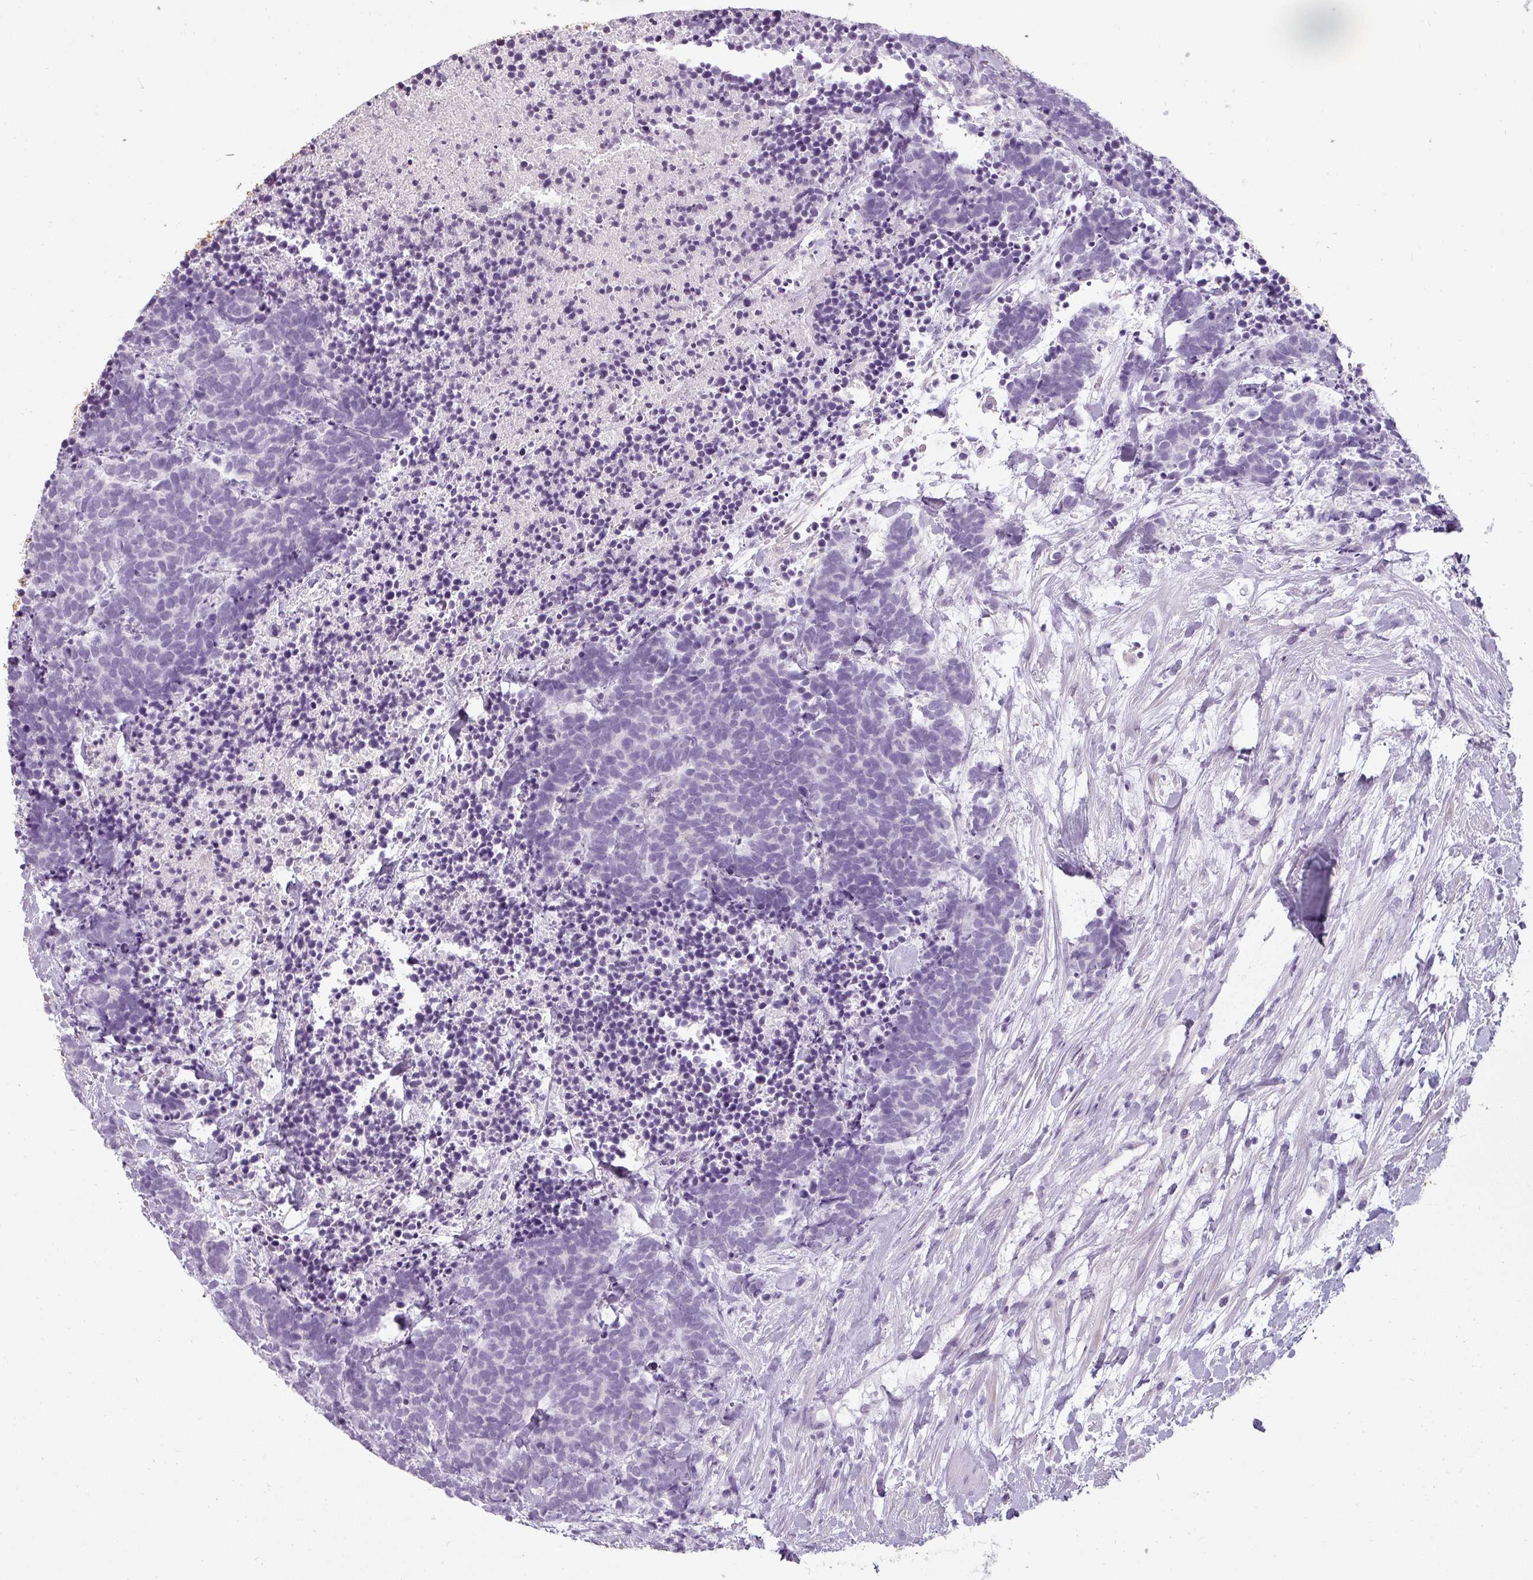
{"staining": {"intensity": "negative", "quantity": "none", "location": "none"}, "tissue": "carcinoid", "cell_type": "Tumor cells", "image_type": "cancer", "snomed": [{"axis": "morphology", "description": "Carcinoma, NOS"}, {"axis": "morphology", "description": "Carcinoid, malignant, NOS"}, {"axis": "topography", "description": "Prostate"}], "caption": "High magnification brightfield microscopy of malignant carcinoid stained with DAB (brown) and counterstained with hematoxylin (blue): tumor cells show no significant positivity.", "gene": "ASB1", "patient": {"sex": "male", "age": 57}}